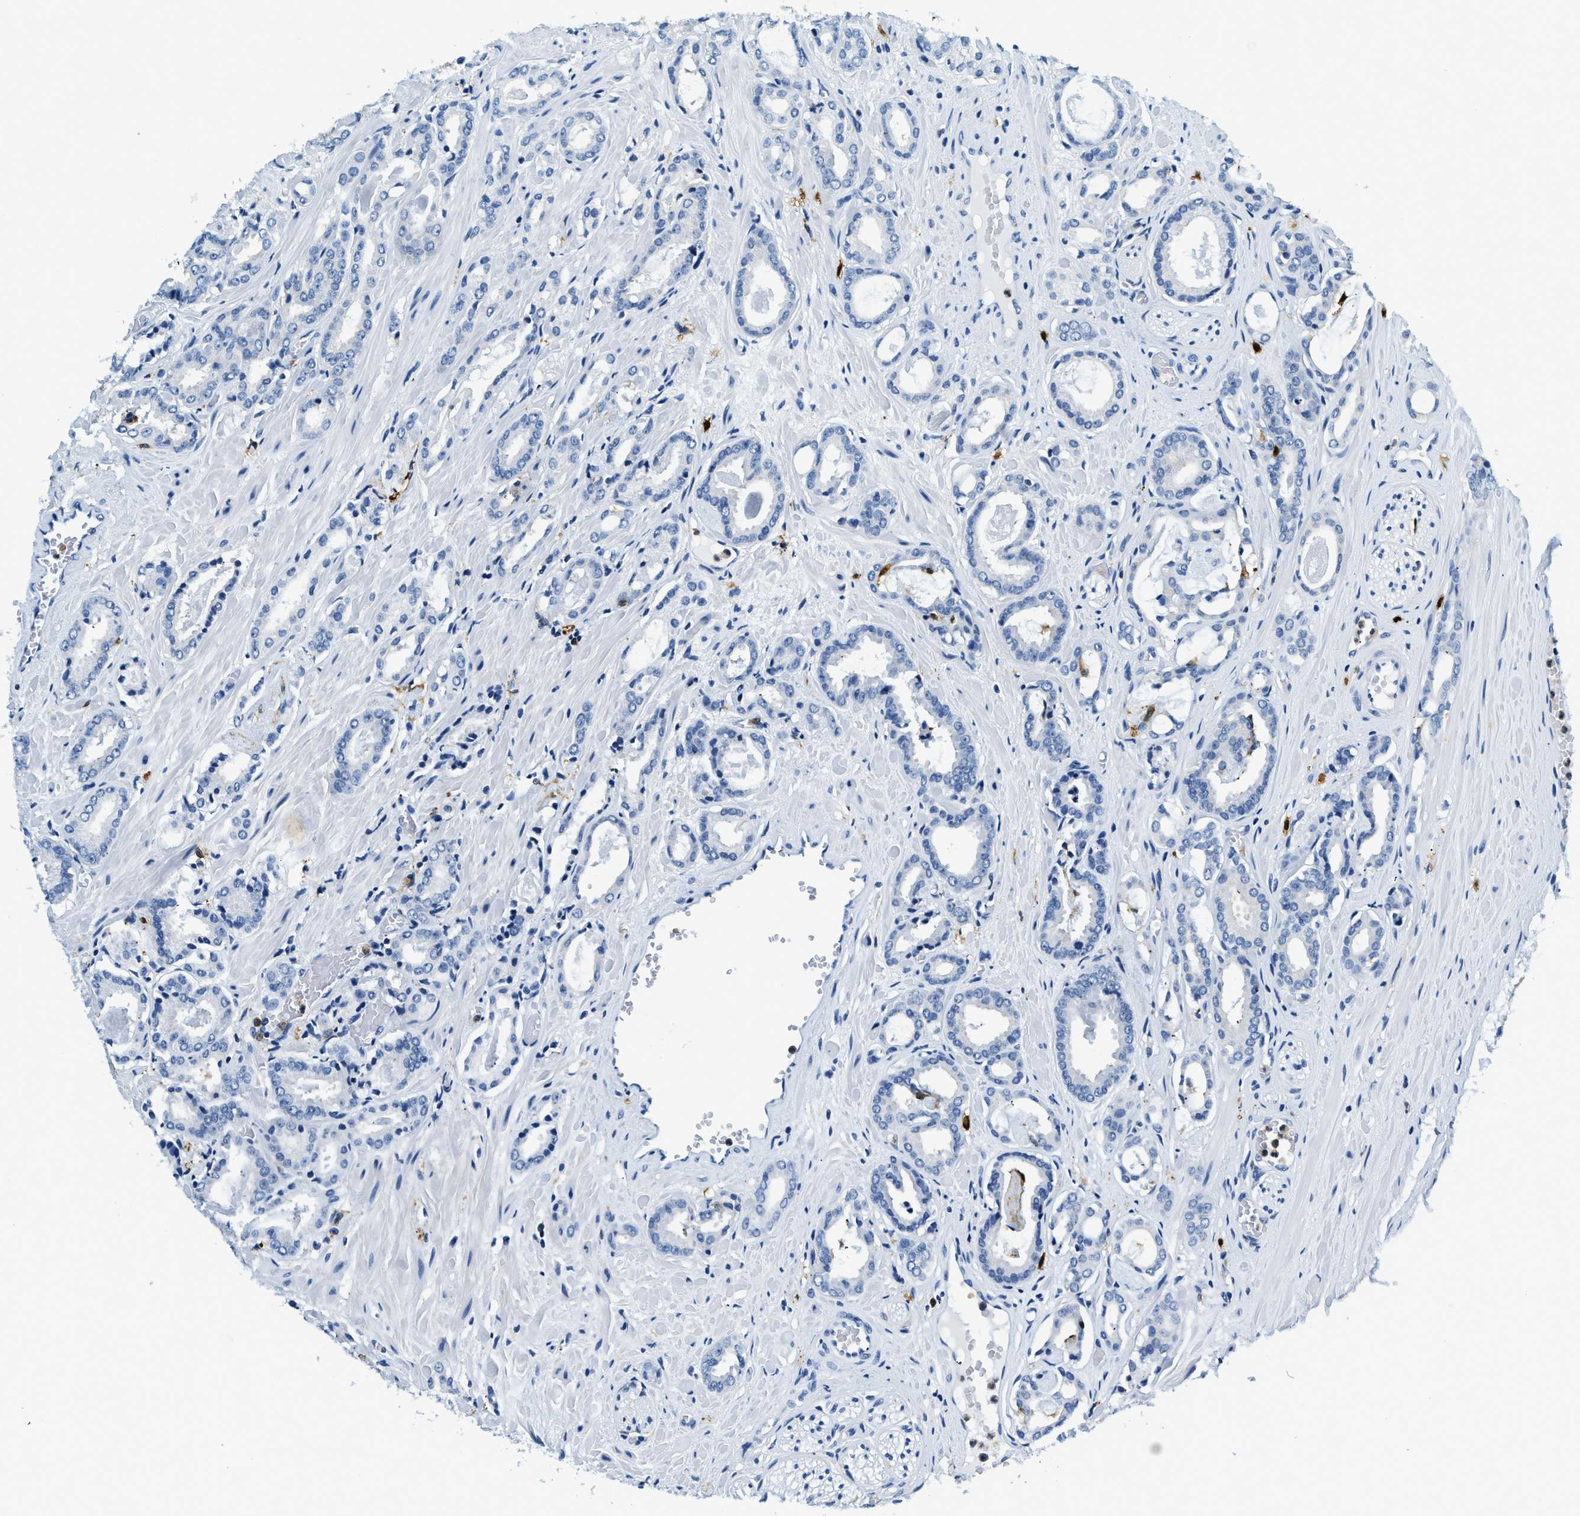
{"staining": {"intensity": "negative", "quantity": "none", "location": "none"}, "tissue": "prostate cancer", "cell_type": "Tumor cells", "image_type": "cancer", "snomed": [{"axis": "morphology", "description": "Adenocarcinoma, Low grade"}, {"axis": "topography", "description": "Prostate"}], "caption": "Immunohistochemical staining of prostate low-grade adenocarcinoma shows no significant staining in tumor cells.", "gene": "CAPG", "patient": {"sex": "male", "age": 53}}